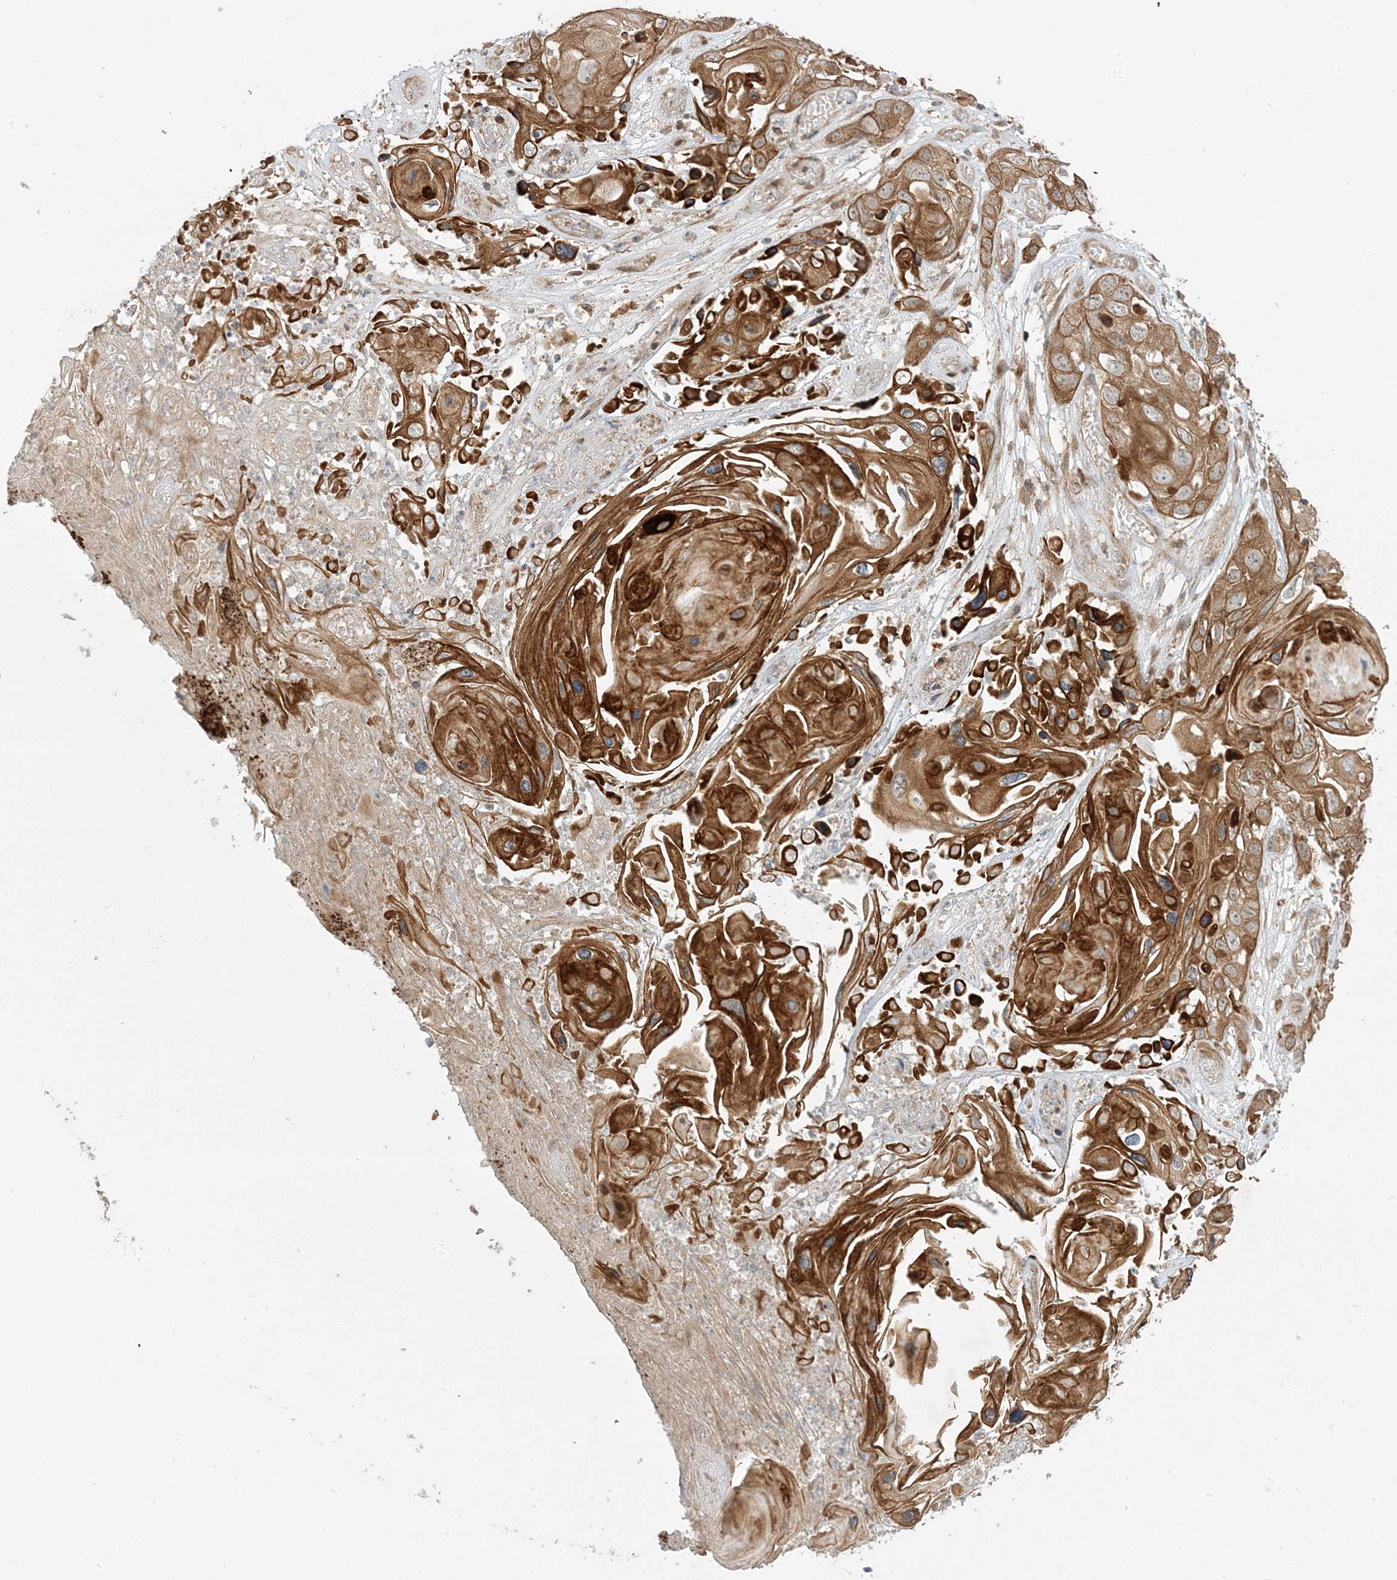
{"staining": {"intensity": "moderate", "quantity": ">75%", "location": "cytoplasmic/membranous"}, "tissue": "skin cancer", "cell_type": "Tumor cells", "image_type": "cancer", "snomed": [{"axis": "morphology", "description": "Squamous cell carcinoma, NOS"}, {"axis": "topography", "description": "Skin"}], "caption": "There is medium levels of moderate cytoplasmic/membranous staining in tumor cells of skin cancer (squamous cell carcinoma), as demonstrated by immunohistochemical staining (brown color).", "gene": "SCARF2", "patient": {"sex": "male", "age": 55}}